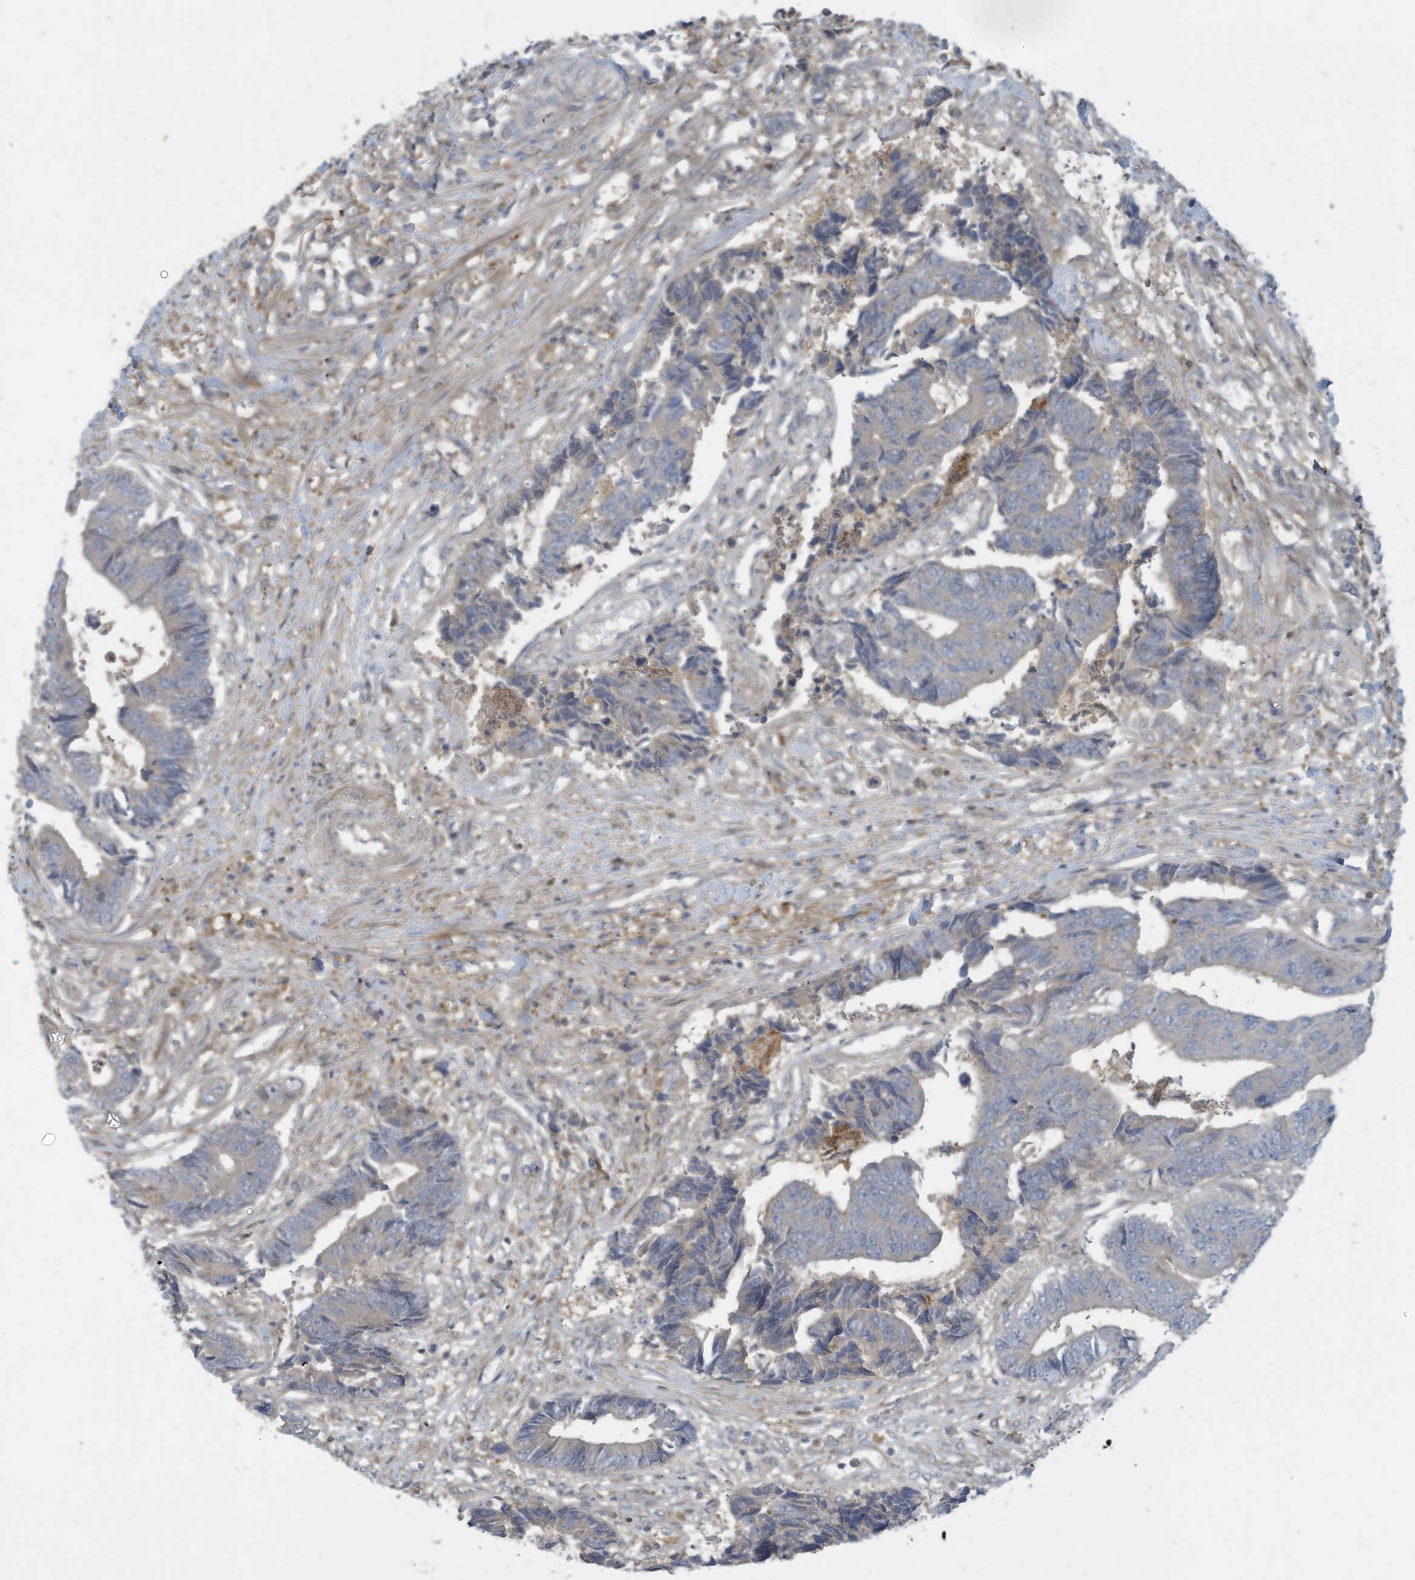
{"staining": {"intensity": "weak", "quantity": "<25%", "location": "cytoplasmic/membranous"}, "tissue": "colorectal cancer", "cell_type": "Tumor cells", "image_type": "cancer", "snomed": [{"axis": "morphology", "description": "Adenocarcinoma, NOS"}, {"axis": "topography", "description": "Rectum"}], "caption": "Tumor cells are negative for protein expression in human adenocarcinoma (colorectal).", "gene": "ADI1", "patient": {"sex": "male", "age": 84}}